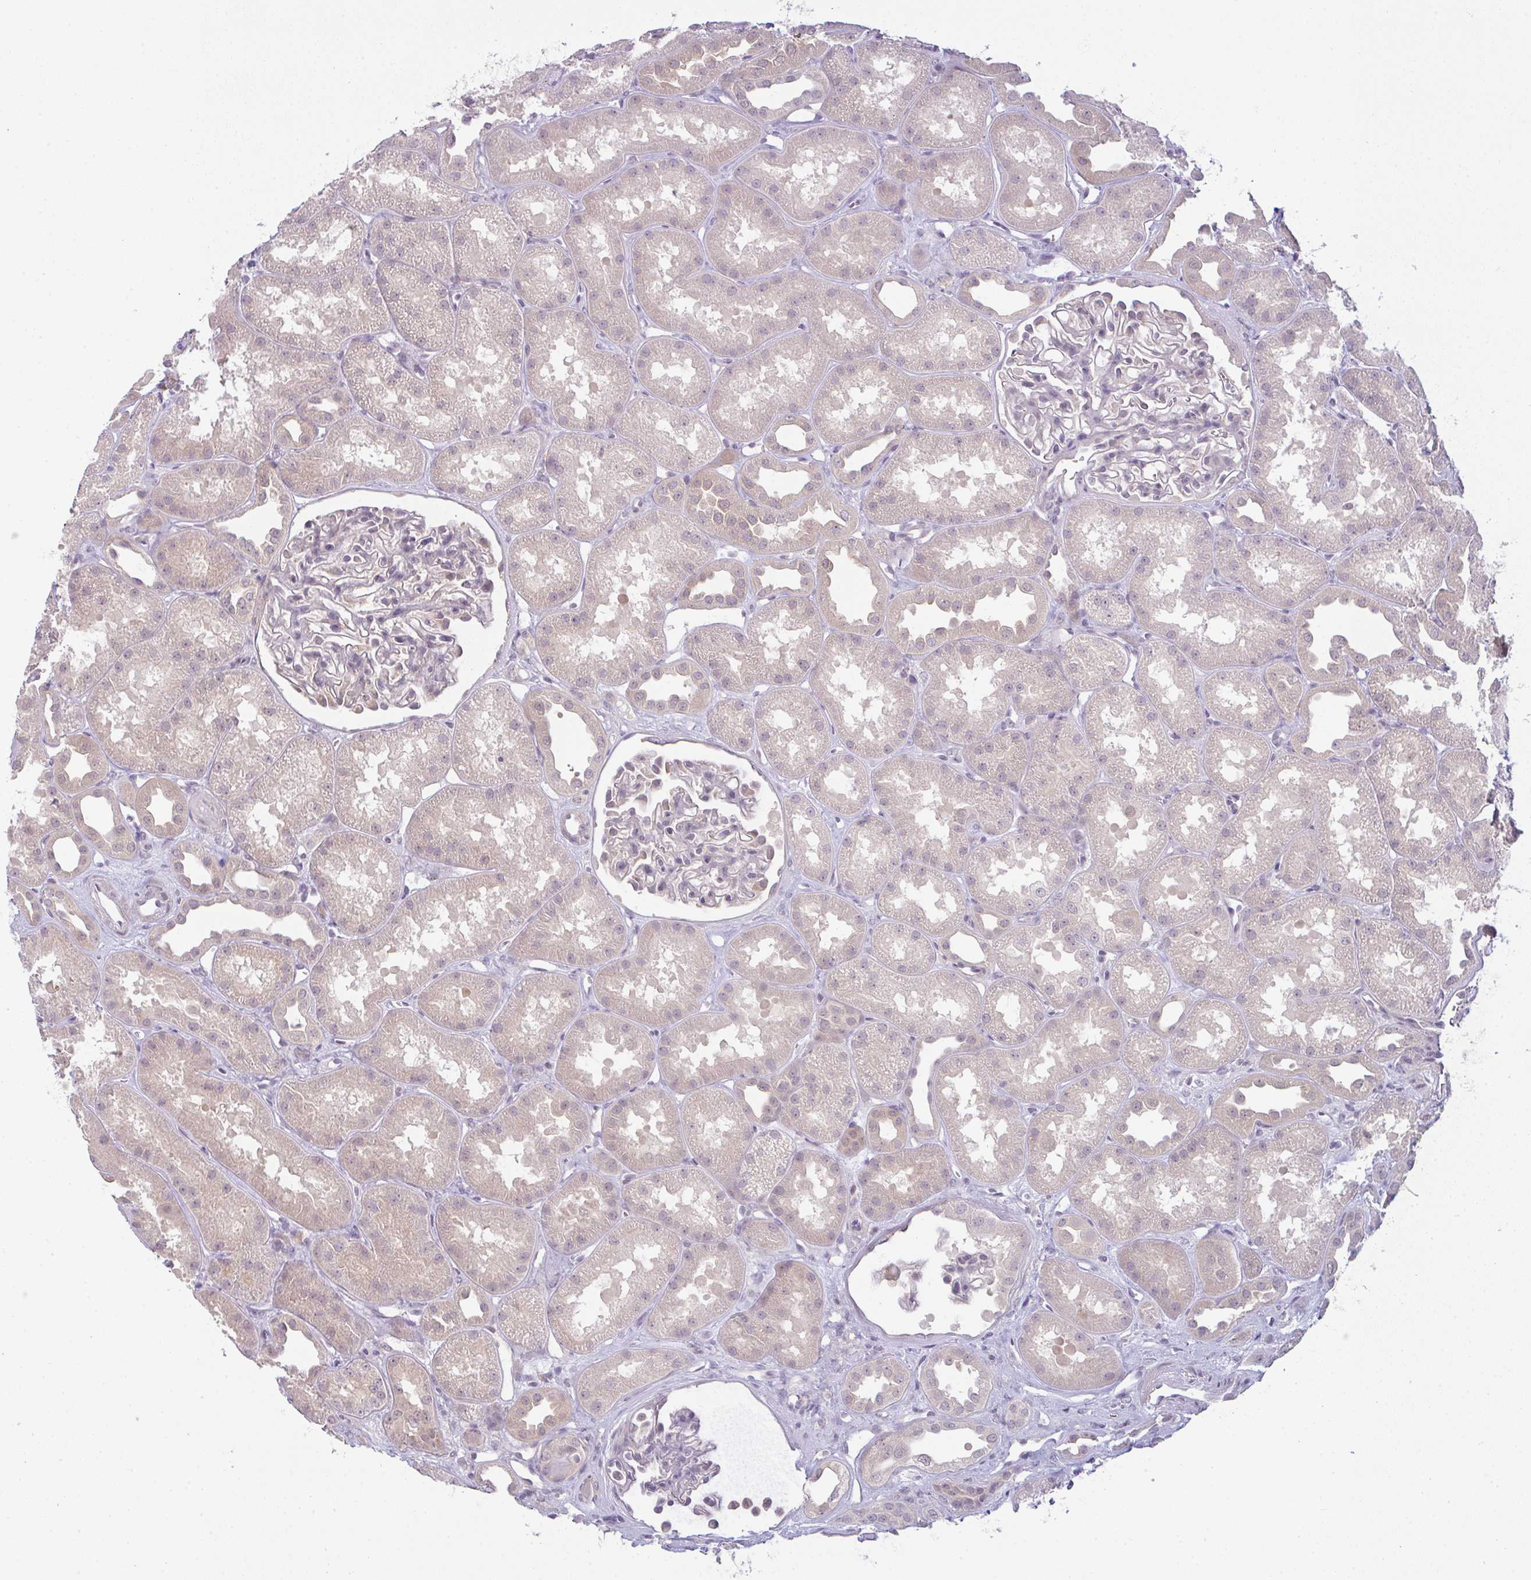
{"staining": {"intensity": "negative", "quantity": "none", "location": "none"}, "tissue": "kidney", "cell_type": "Cells in glomeruli", "image_type": "normal", "snomed": [{"axis": "morphology", "description": "Normal tissue, NOS"}, {"axis": "topography", "description": "Kidney"}], "caption": "Immunohistochemistry (IHC) photomicrograph of benign human kidney stained for a protein (brown), which demonstrates no expression in cells in glomeruli.", "gene": "CSE1L", "patient": {"sex": "male", "age": 61}}